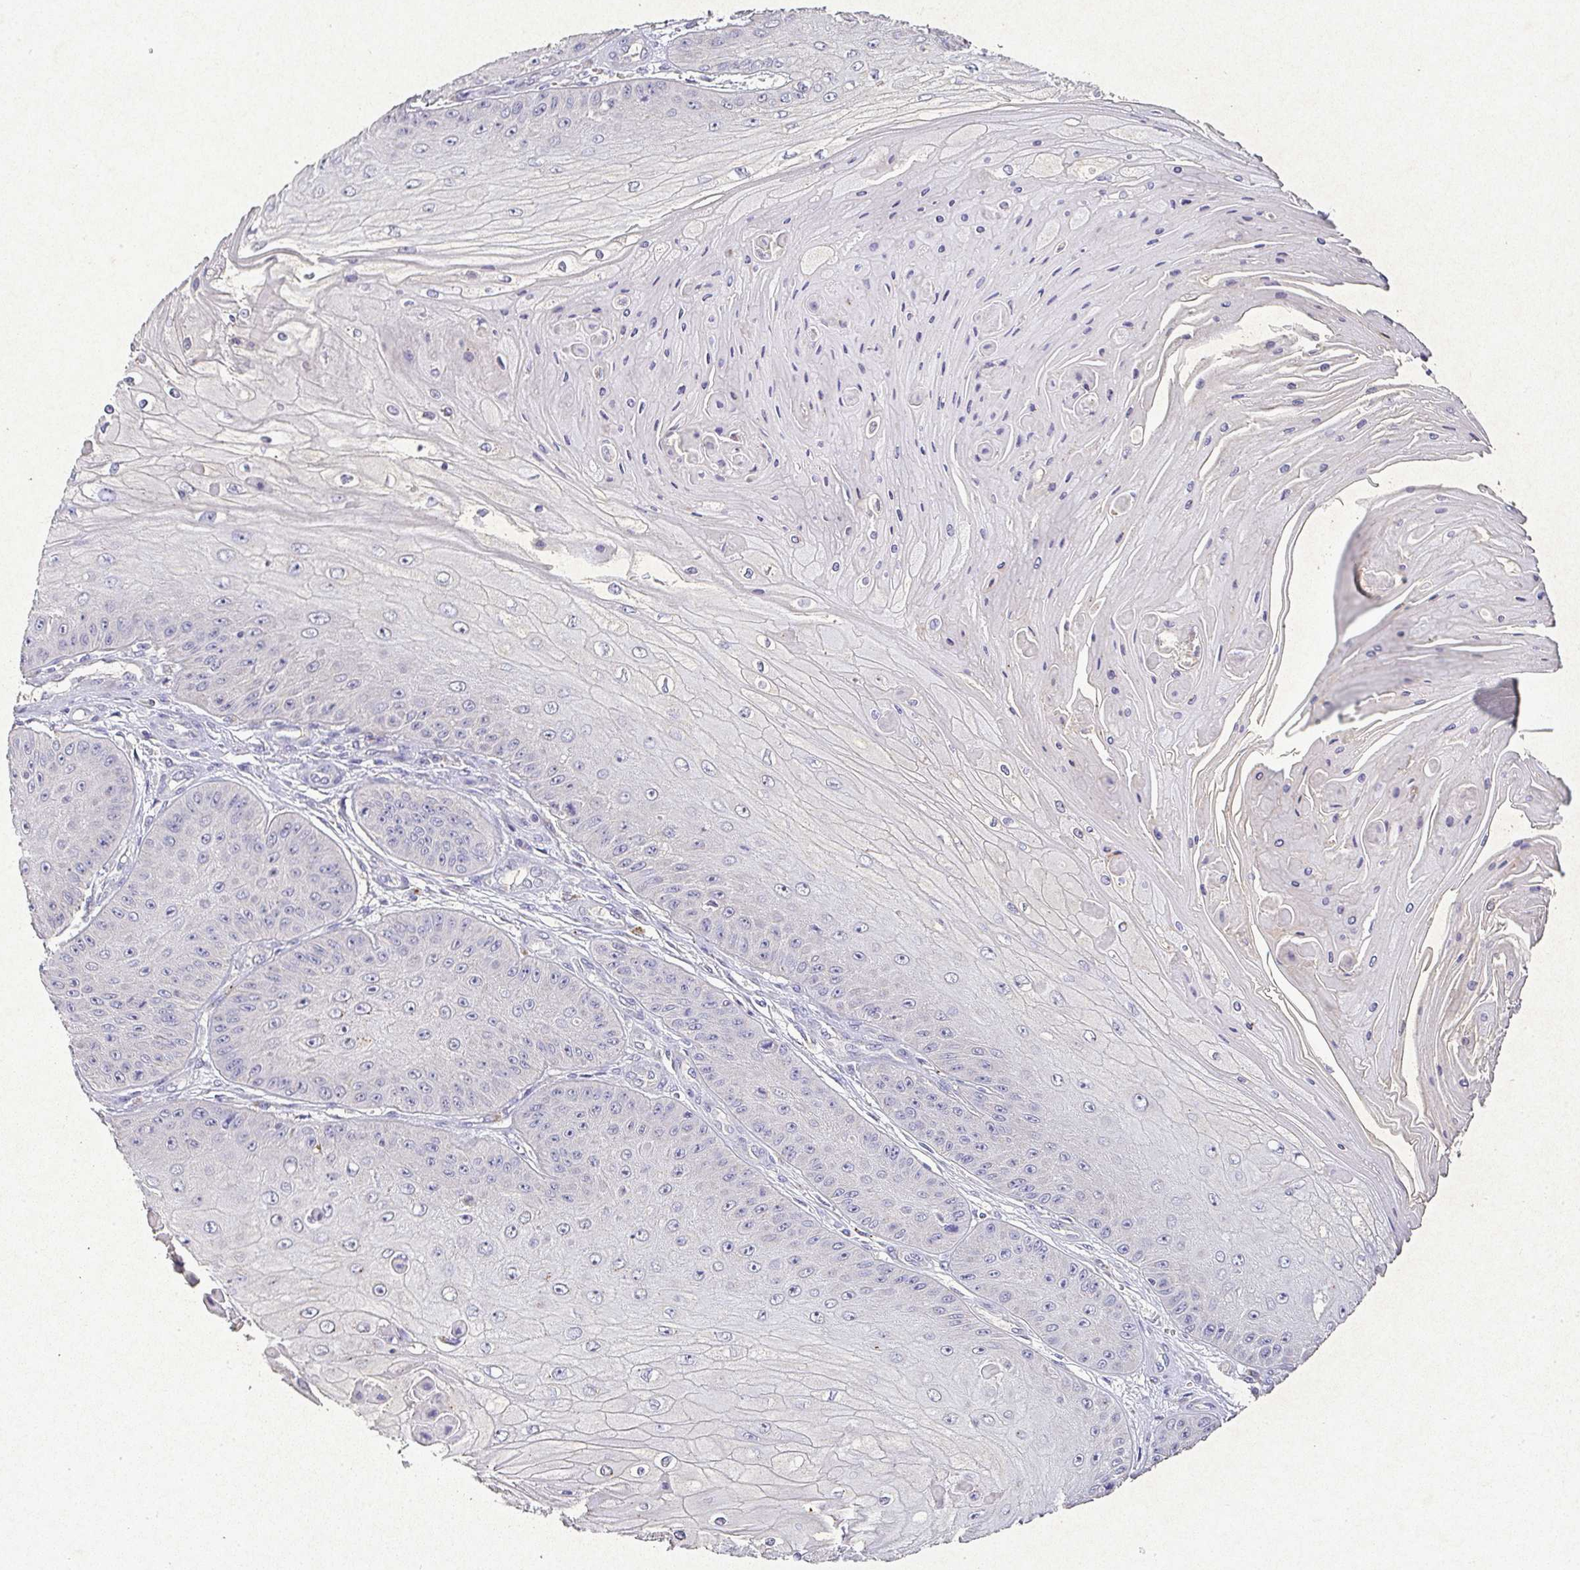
{"staining": {"intensity": "negative", "quantity": "none", "location": "none"}, "tissue": "skin cancer", "cell_type": "Tumor cells", "image_type": "cancer", "snomed": [{"axis": "morphology", "description": "Squamous cell carcinoma, NOS"}, {"axis": "topography", "description": "Skin"}], "caption": "Tumor cells show no significant protein positivity in skin cancer (squamous cell carcinoma).", "gene": "RPS2", "patient": {"sex": "male", "age": 70}}